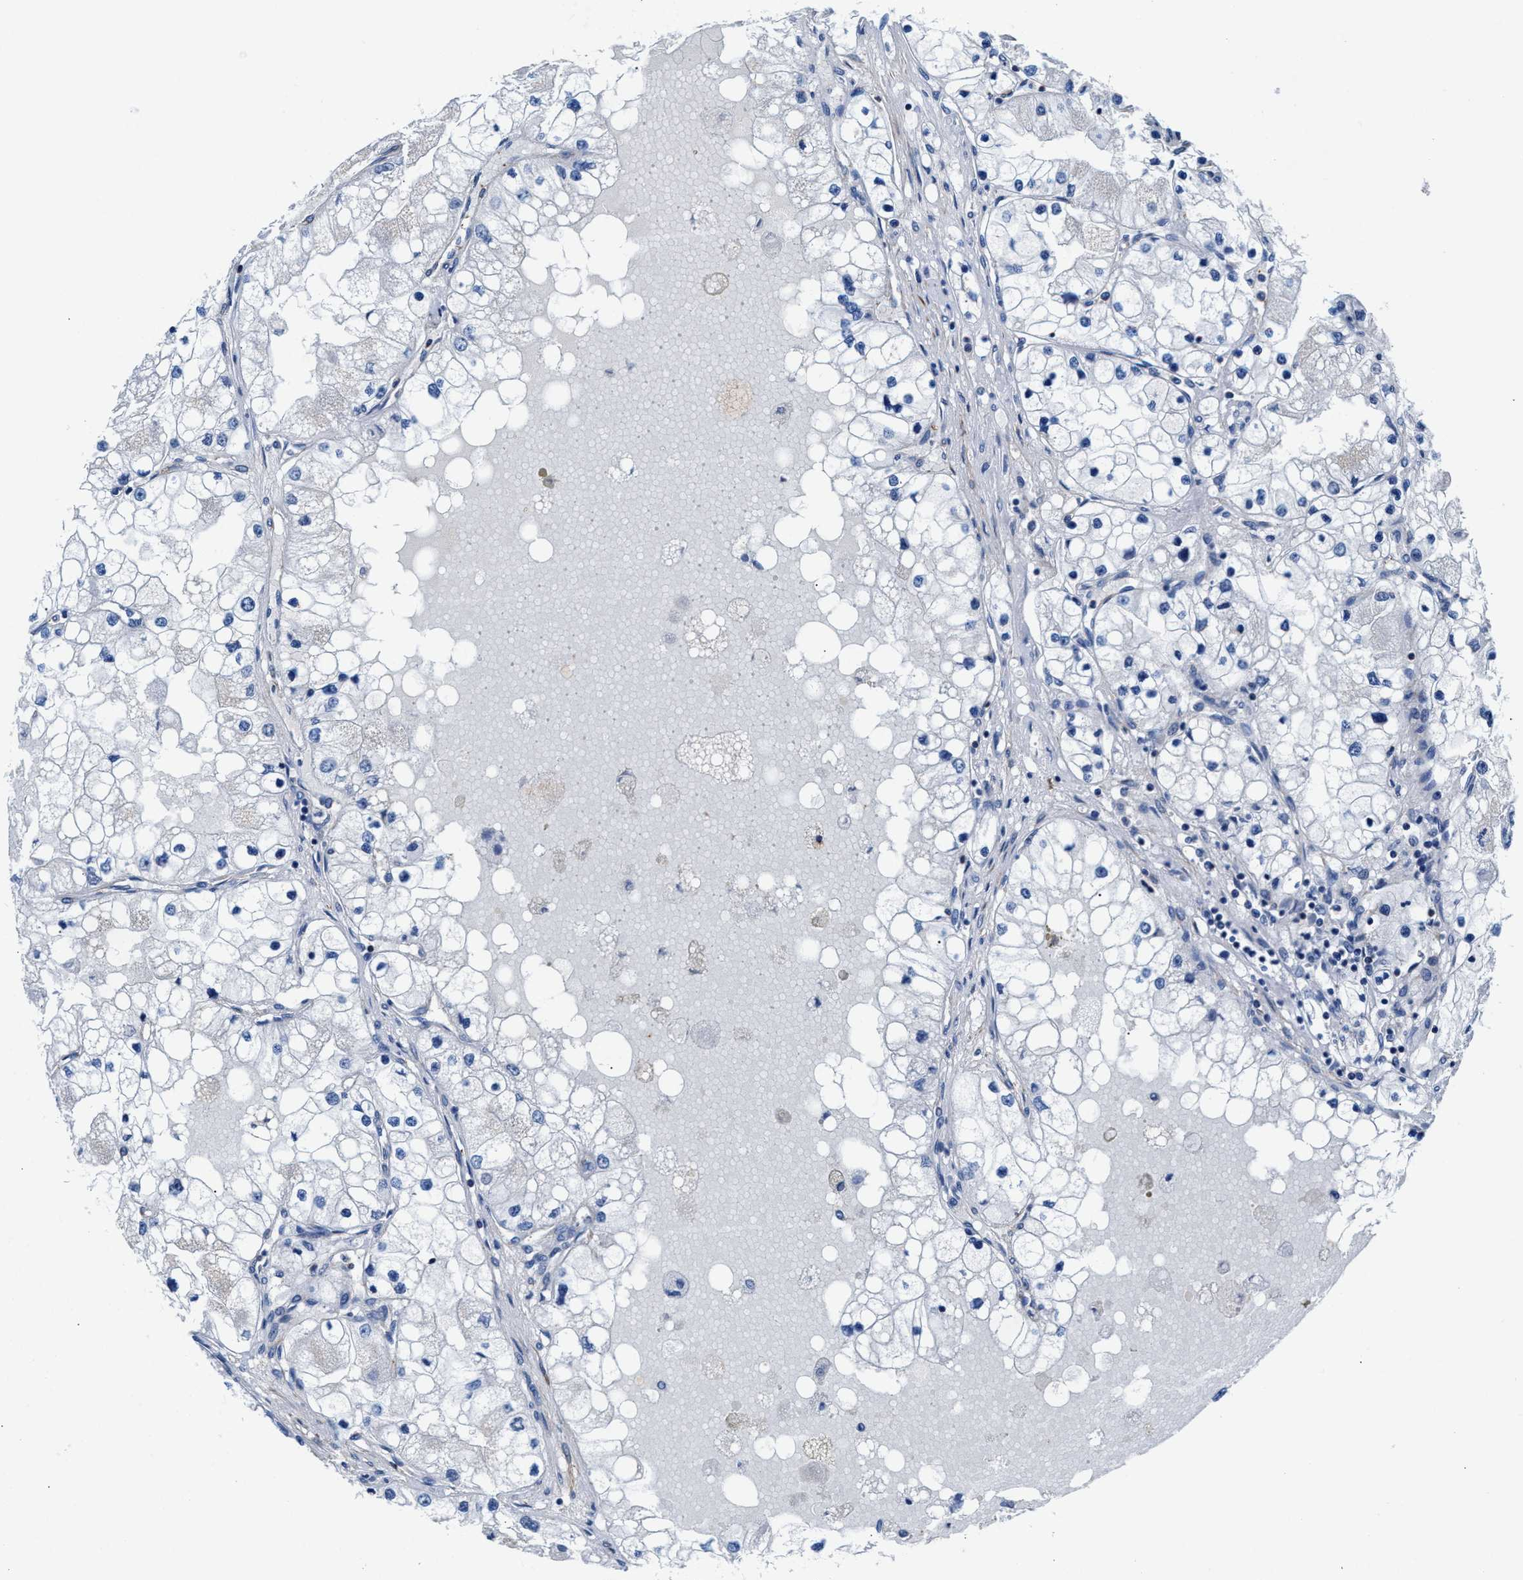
{"staining": {"intensity": "negative", "quantity": "none", "location": "none"}, "tissue": "renal cancer", "cell_type": "Tumor cells", "image_type": "cancer", "snomed": [{"axis": "morphology", "description": "Adenocarcinoma, NOS"}, {"axis": "topography", "description": "Kidney"}], "caption": "This is an immunohistochemistry (IHC) photomicrograph of renal cancer. There is no expression in tumor cells.", "gene": "PARG", "patient": {"sex": "male", "age": 68}}